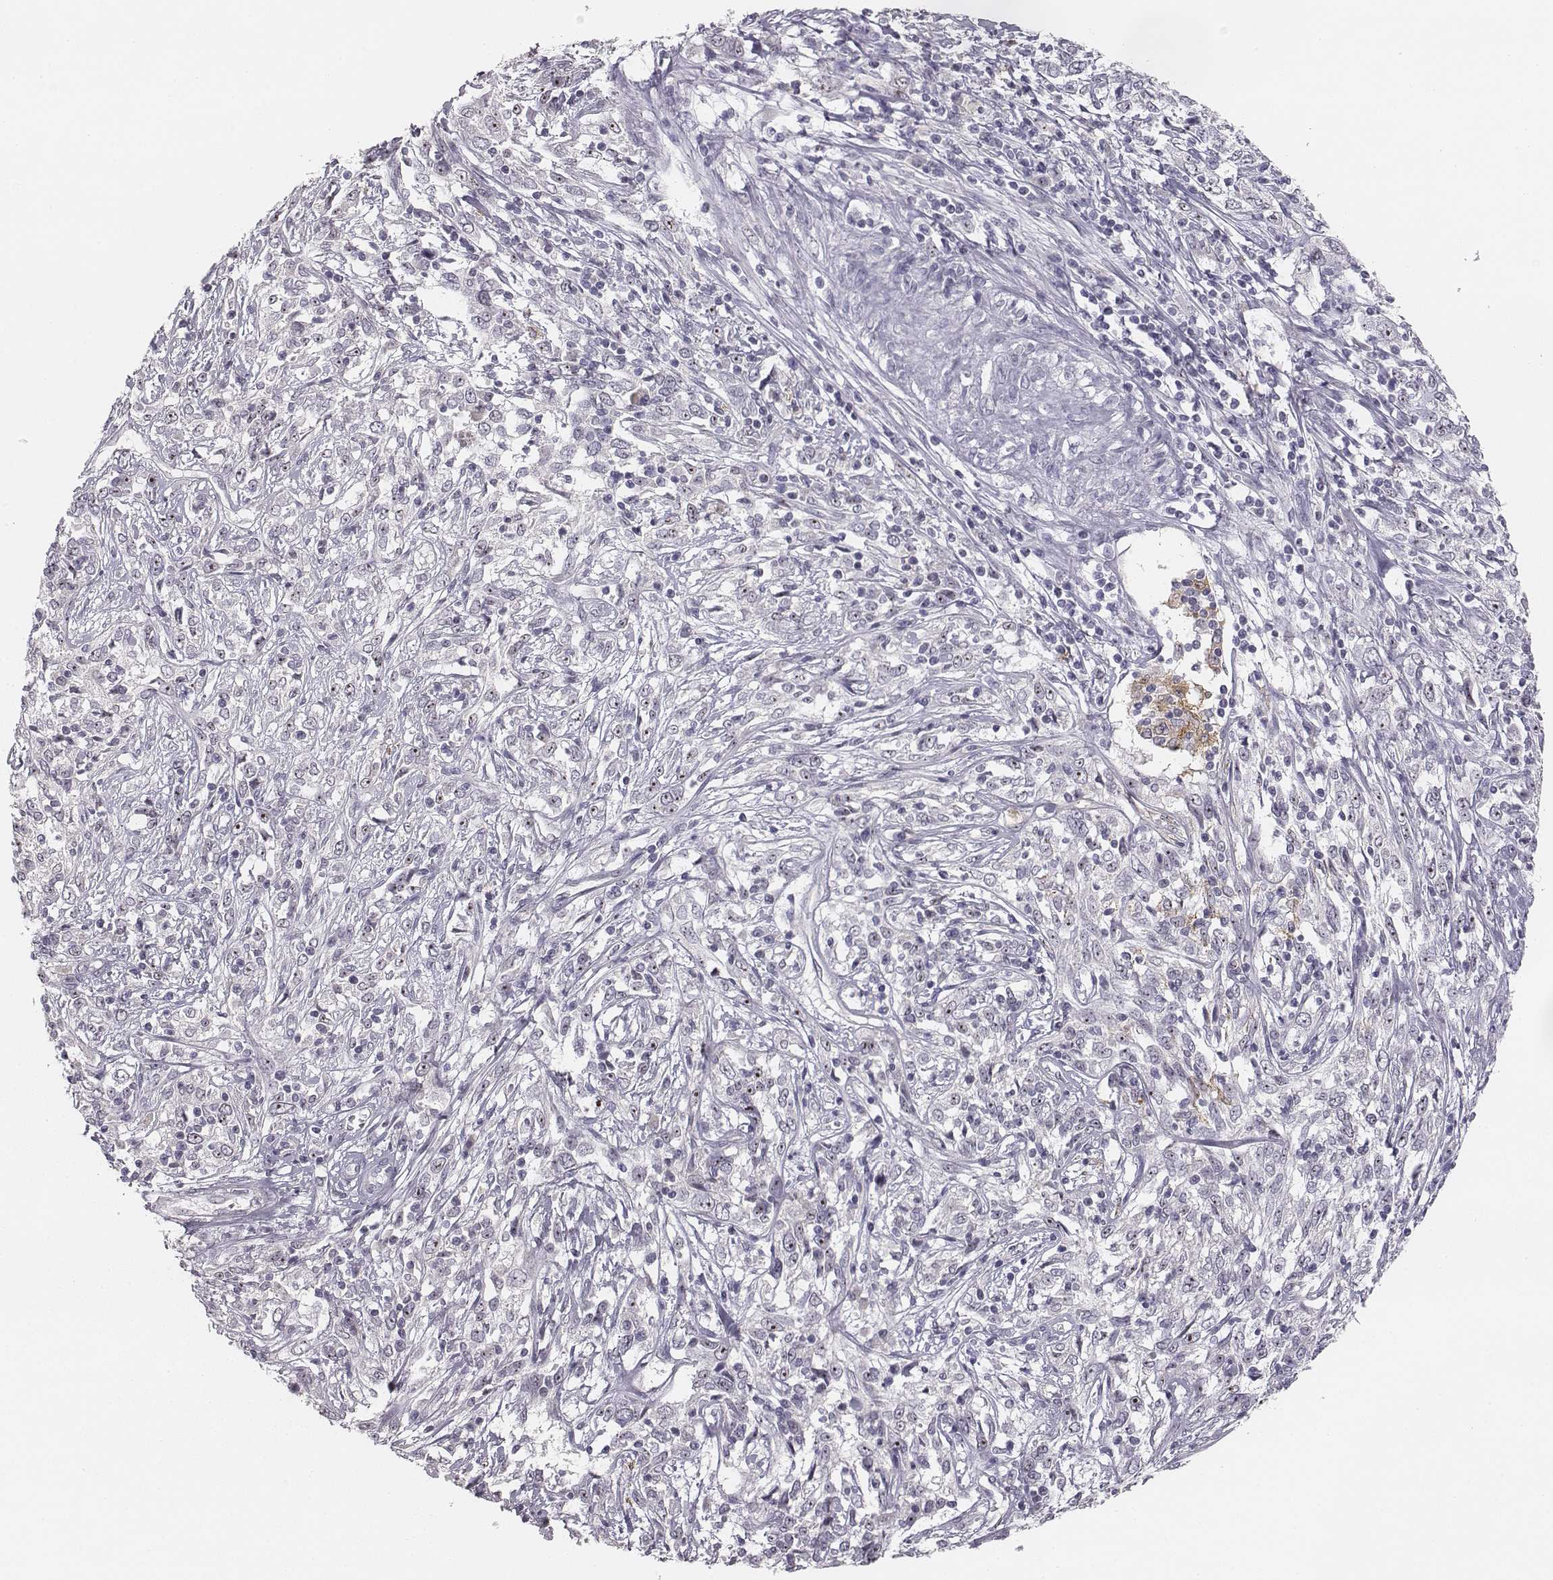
{"staining": {"intensity": "strong", "quantity": "25%-75%", "location": "nuclear"}, "tissue": "cervical cancer", "cell_type": "Tumor cells", "image_type": "cancer", "snomed": [{"axis": "morphology", "description": "Adenocarcinoma, NOS"}, {"axis": "topography", "description": "Cervix"}], "caption": "Strong nuclear positivity is seen in approximately 25%-75% of tumor cells in cervical cancer.", "gene": "NIFK", "patient": {"sex": "female", "age": 40}}